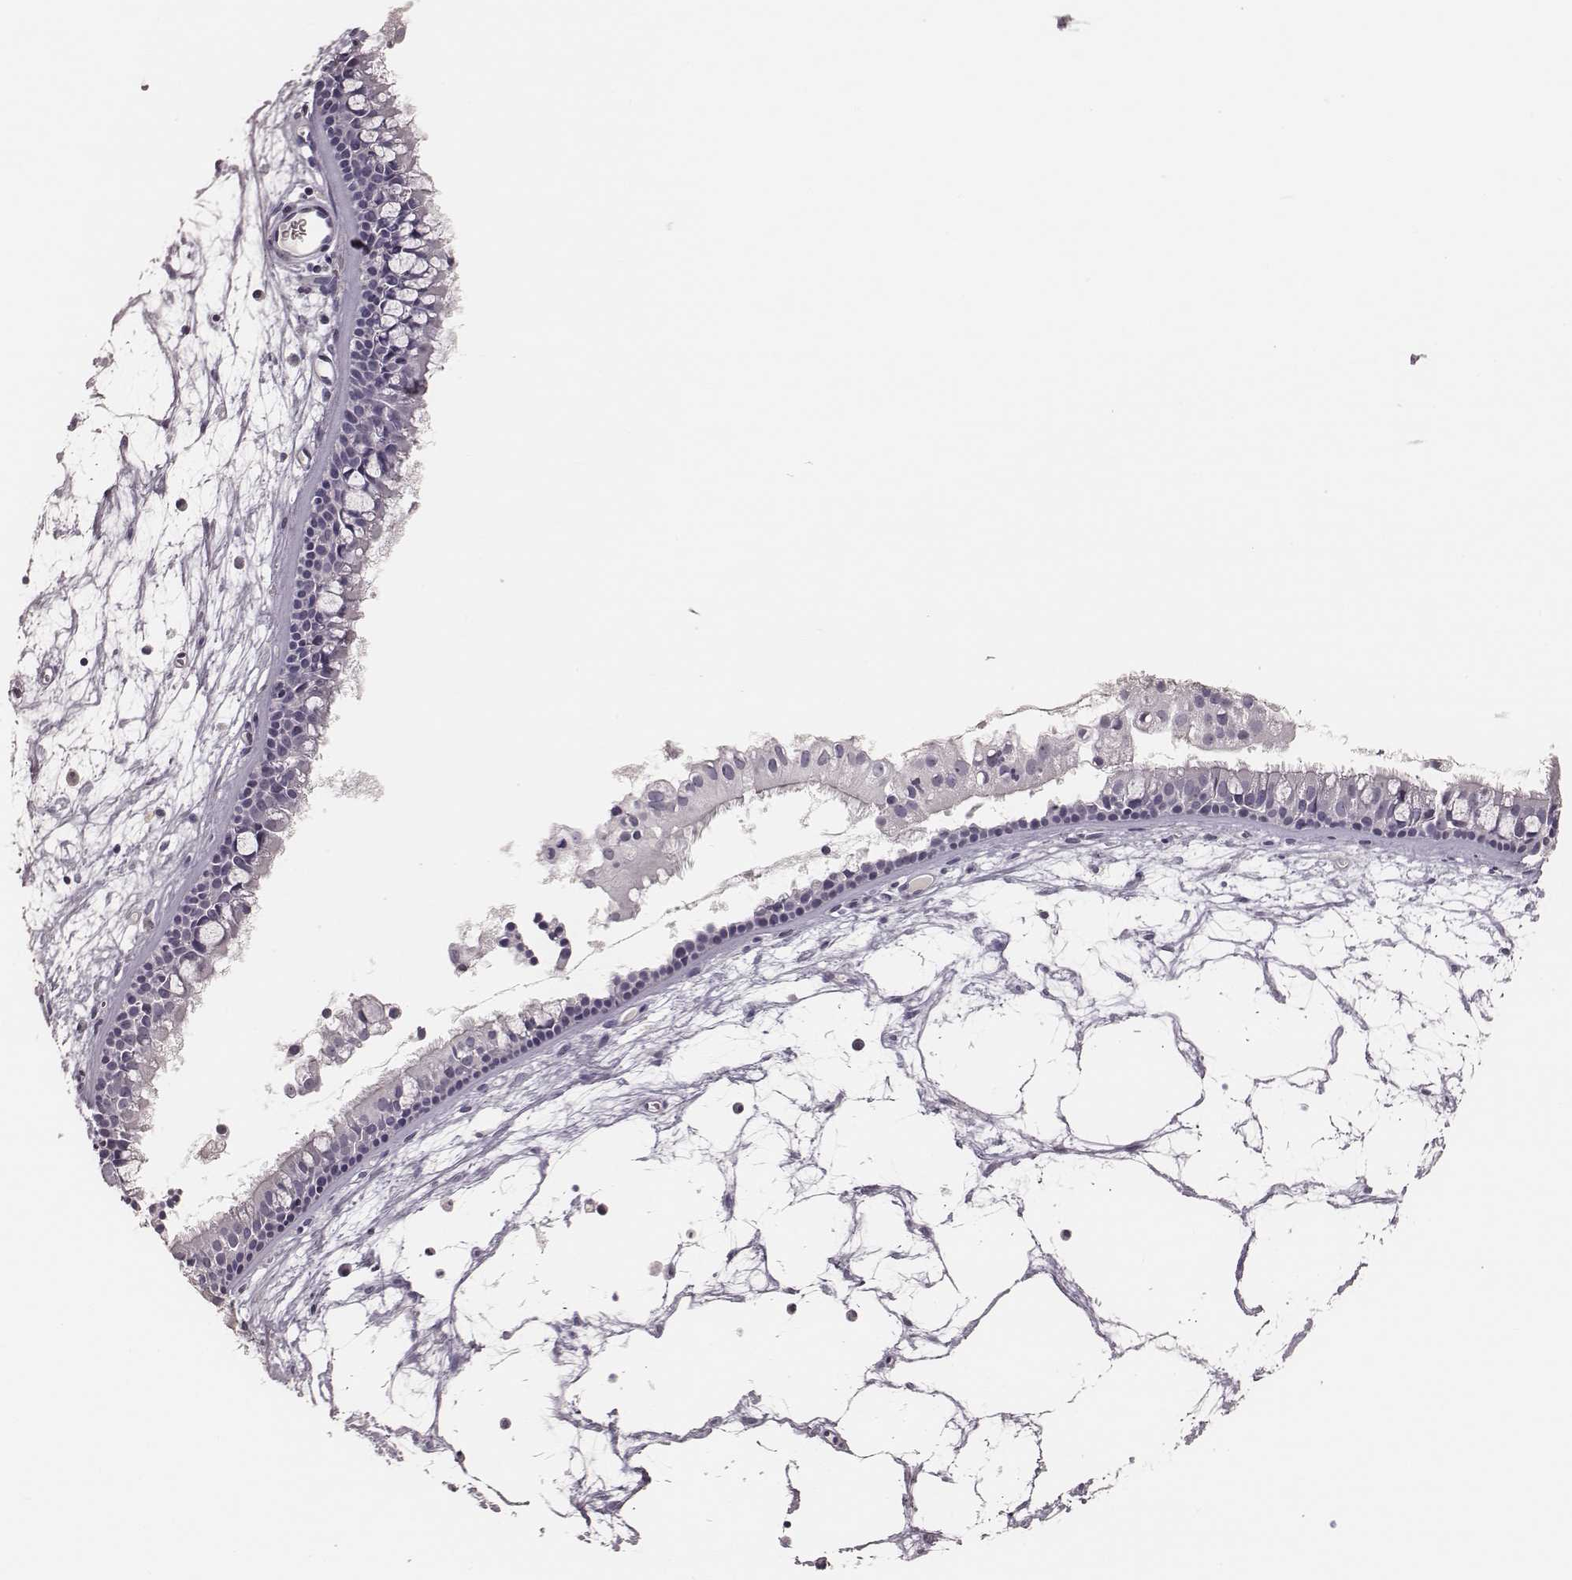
{"staining": {"intensity": "negative", "quantity": "none", "location": "none"}, "tissue": "nasopharynx", "cell_type": "Respiratory epithelial cells", "image_type": "normal", "snomed": [{"axis": "morphology", "description": "Normal tissue, NOS"}, {"axis": "topography", "description": "Nasopharynx"}], "caption": "Micrograph shows no protein staining in respiratory epithelial cells of benign nasopharynx.", "gene": "MYH6", "patient": {"sex": "female", "age": 68}}